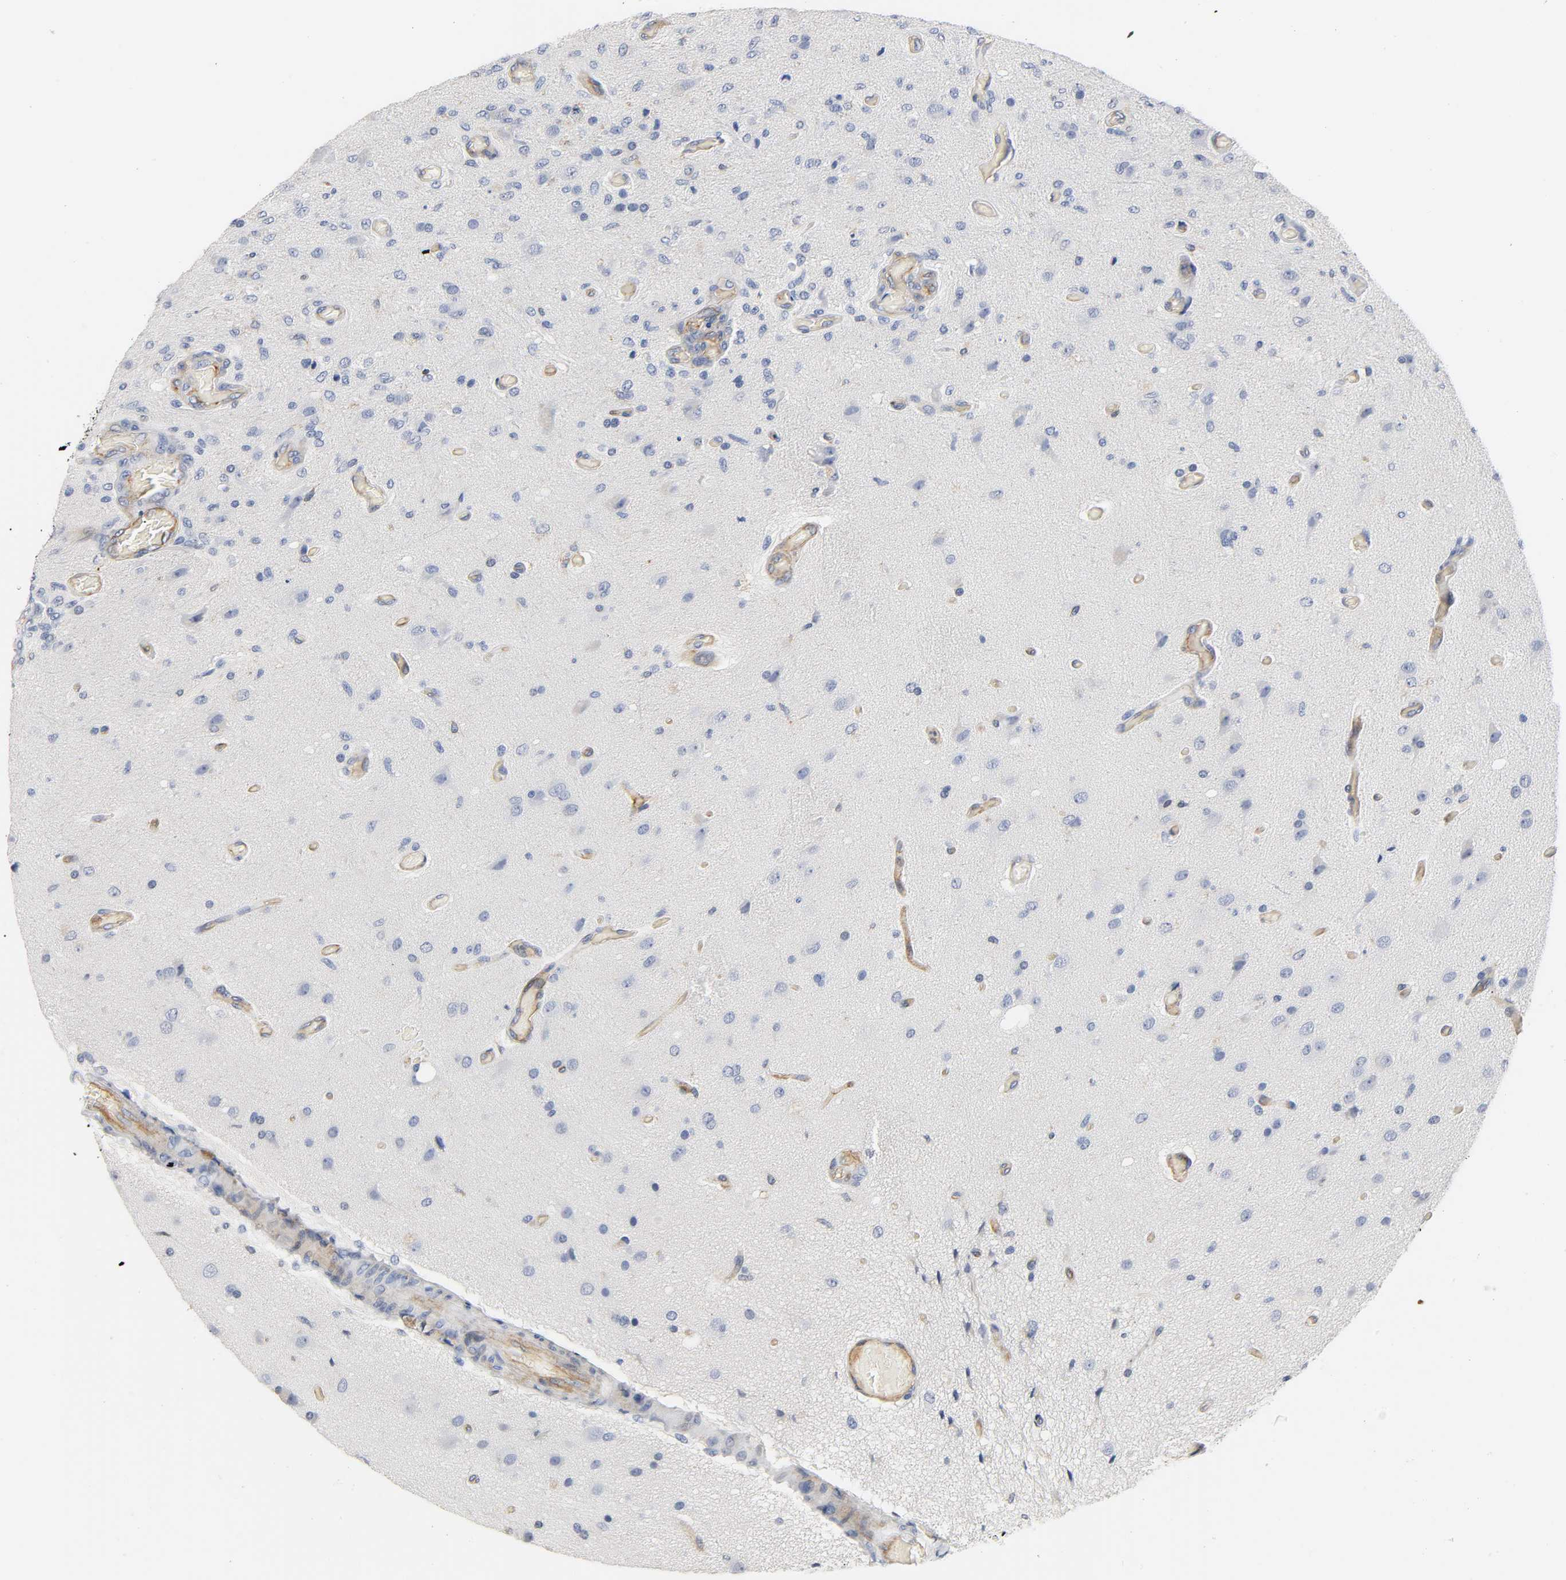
{"staining": {"intensity": "negative", "quantity": "none", "location": "none"}, "tissue": "glioma", "cell_type": "Tumor cells", "image_type": "cancer", "snomed": [{"axis": "morphology", "description": "Normal tissue, NOS"}, {"axis": "morphology", "description": "Glioma, malignant, High grade"}, {"axis": "topography", "description": "Cerebral cortex"}], "caption": "Tumor cells are negative for brown protein staining in high-grade glioma (malignant).", "gene": "CD2AP", "patient": {"sex": "male", "age": 77}}